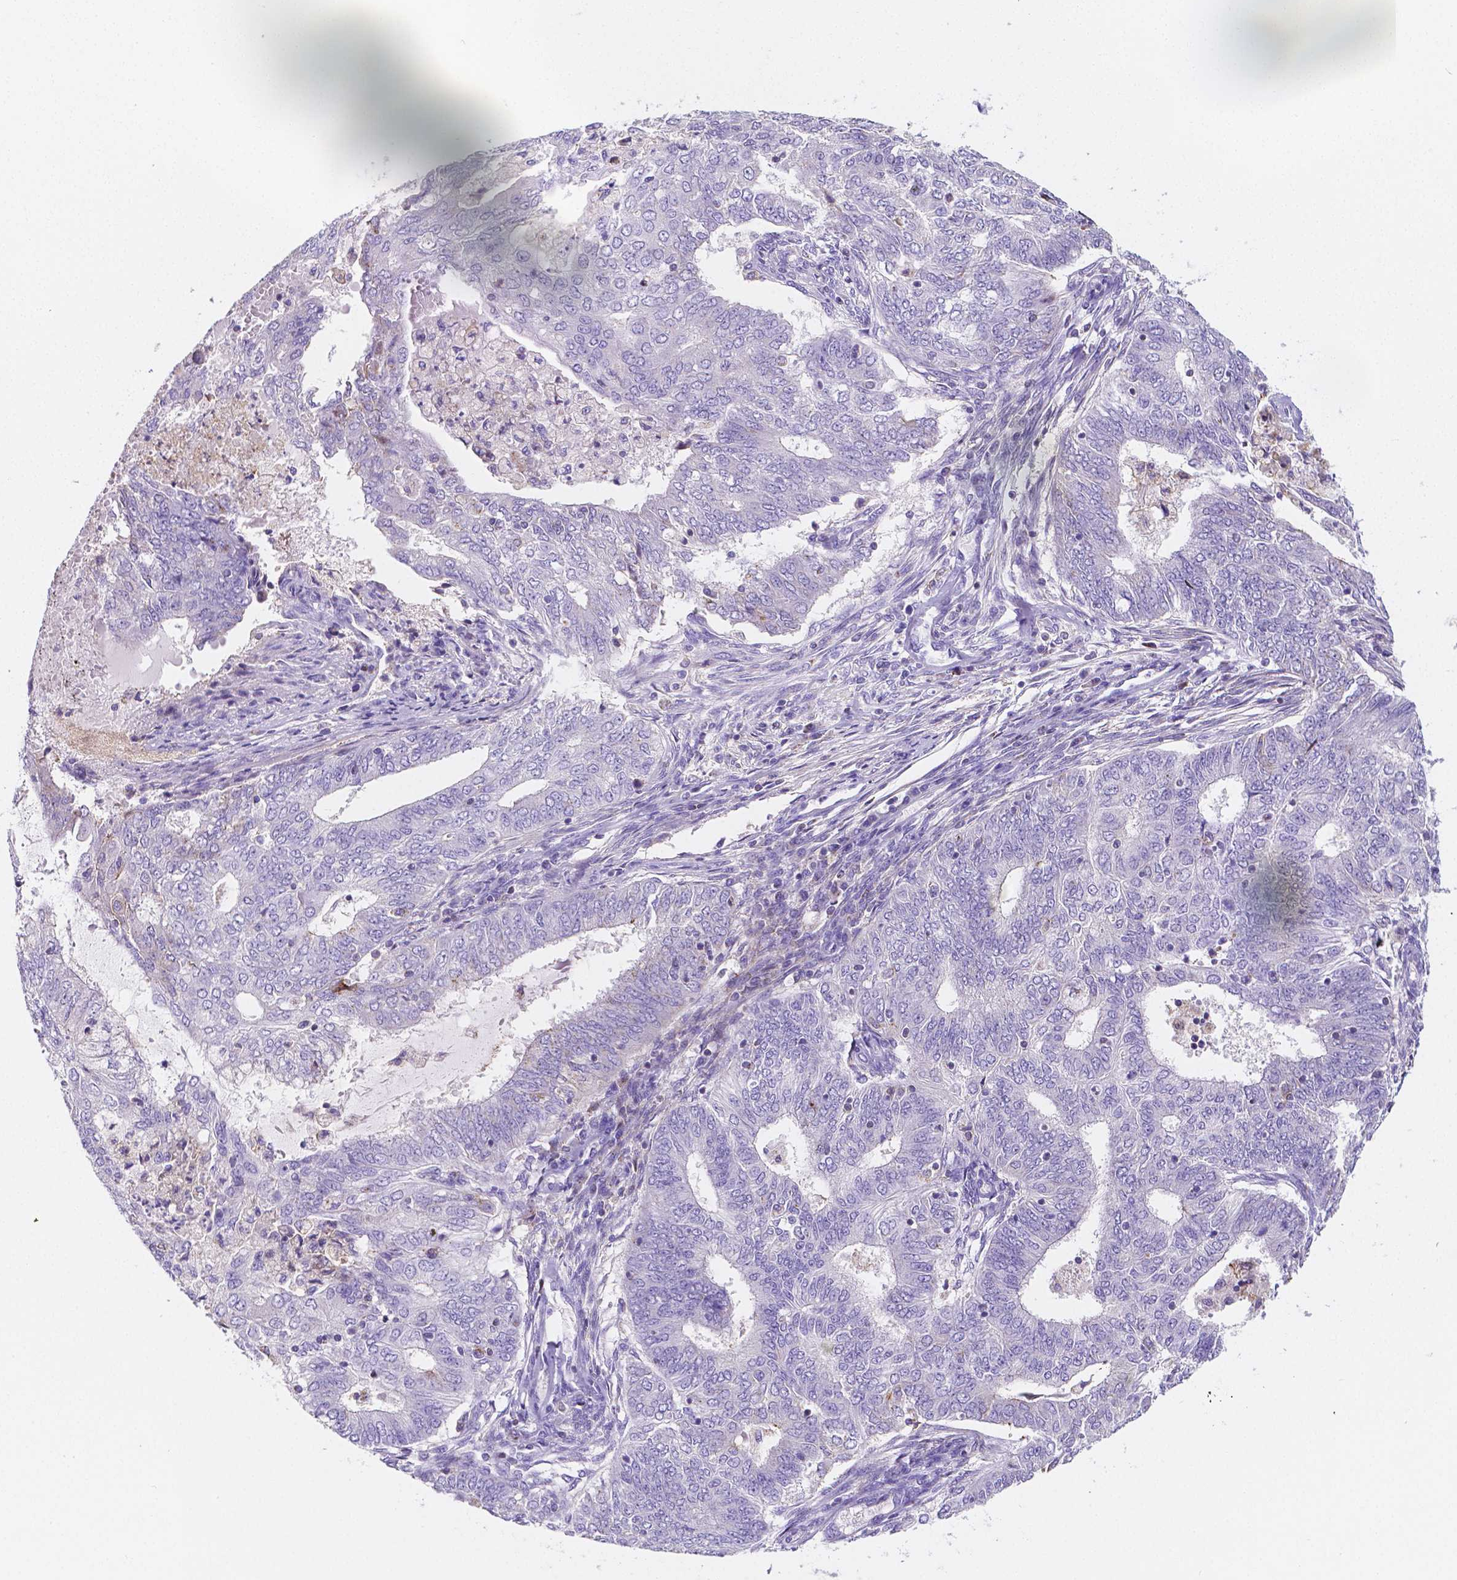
{"staining": {"intensity": "negative", "quantity": "none", "location": "none"}, "tissue": "endometrial cancer", "cell_type": "Tumor cells", "image_type": "cancer", "snomed": [{"axis": "morphology", "description": "Adenocarcinoma, NOS"}, {"axis": "topography", "description": "Endometrium"}], "caption": "DAB immunohistochemical staining of endometrial cancer (adenocarcinoma) shows no significant positivity in tumor cells. (DAB (3,3'-diaminobenzidine) immunohistochemistry with hematoxylin counter stain).", "gene": "GABRD", "patient": {"sex": "female", "age": 62}}